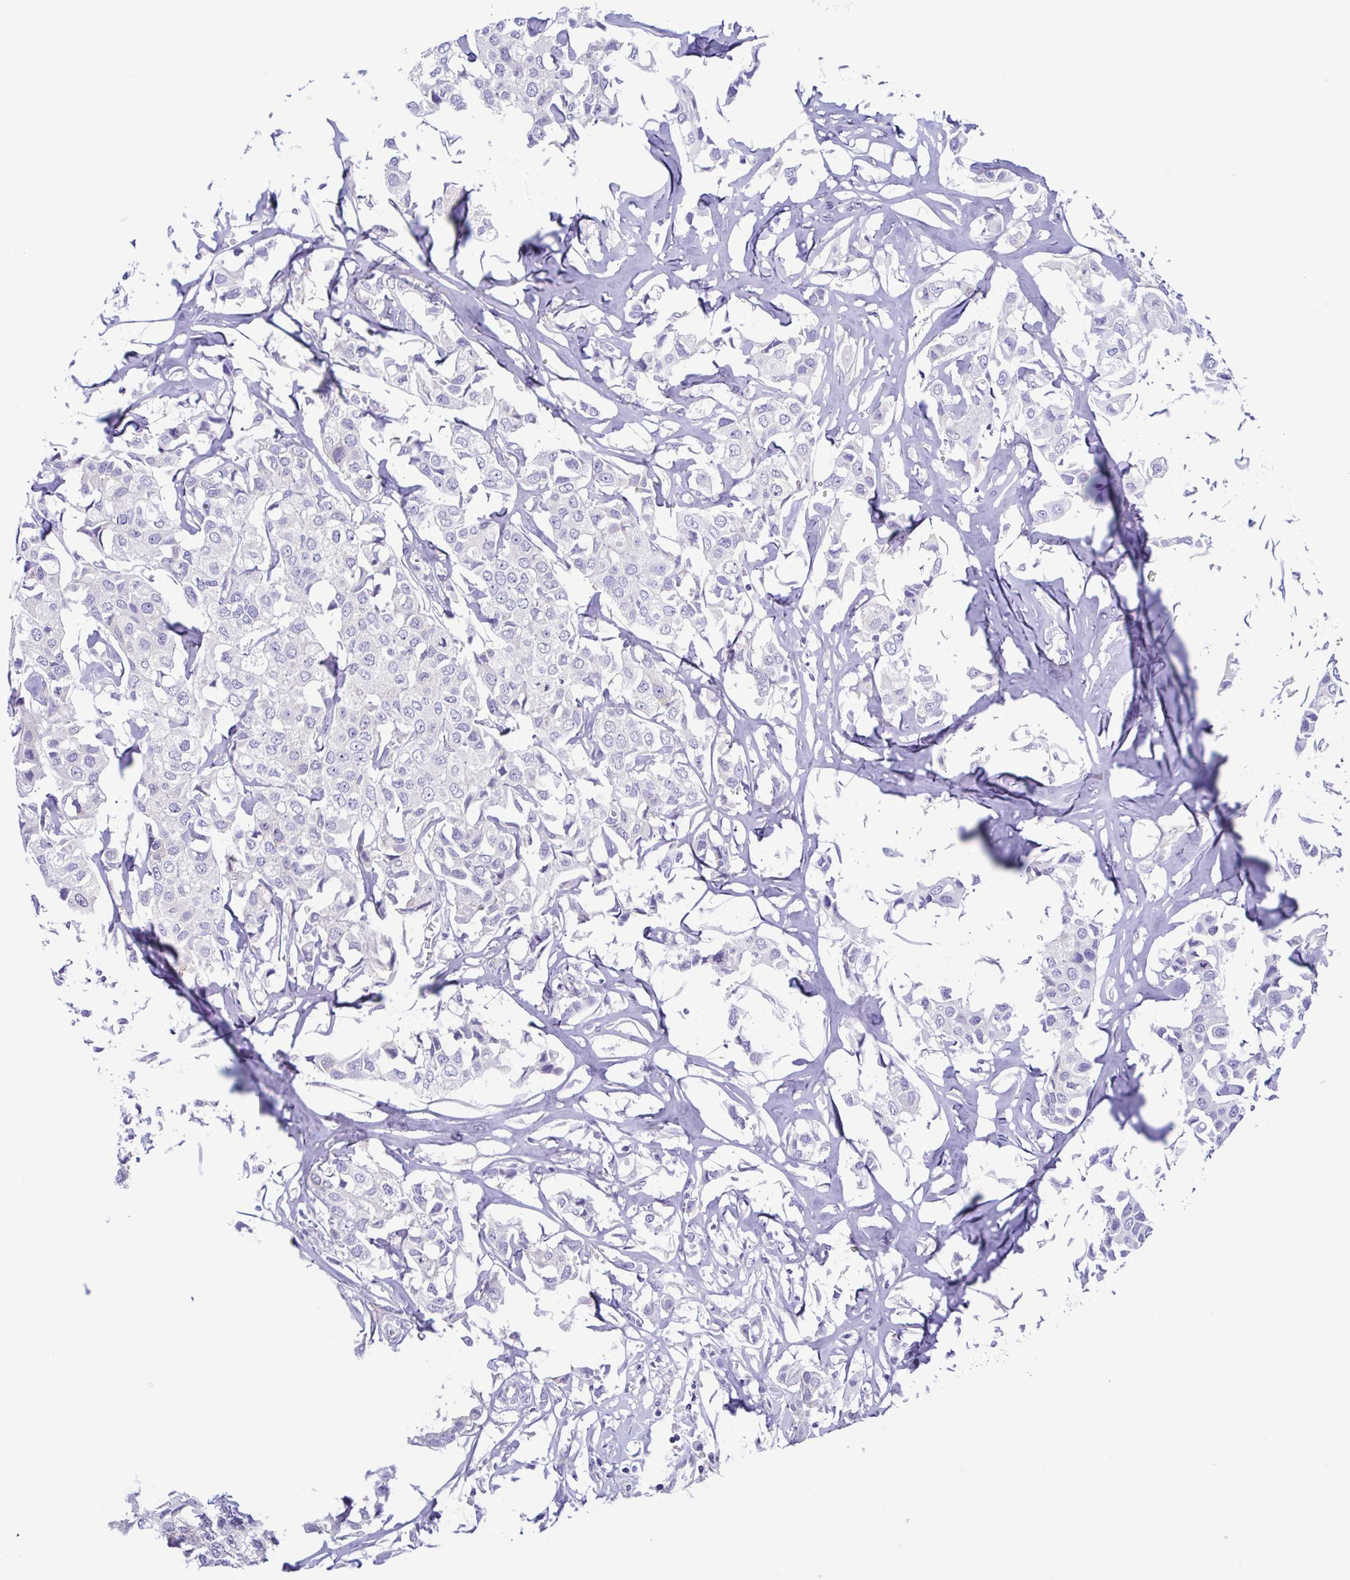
{"staining": {"intensity": "negative", "quantity": "none", "location": "none"}, "tissue": "breast cancer", "cell_type": "Tumor cells", "image_type": "cancer", "snomed": [{"axis": "morphology", "description": "Duct carcinoma"}, {"axis": "topography", "description": "Breast"}], "caption": "Tumor cells are negative for protein expression in human breast invasive ductal carcinoma. (Immunohistochemistry, brightfield microscopy, high magnification).", "gene": "TNNI3", "patient": {"sex": "female", "age": 80}}